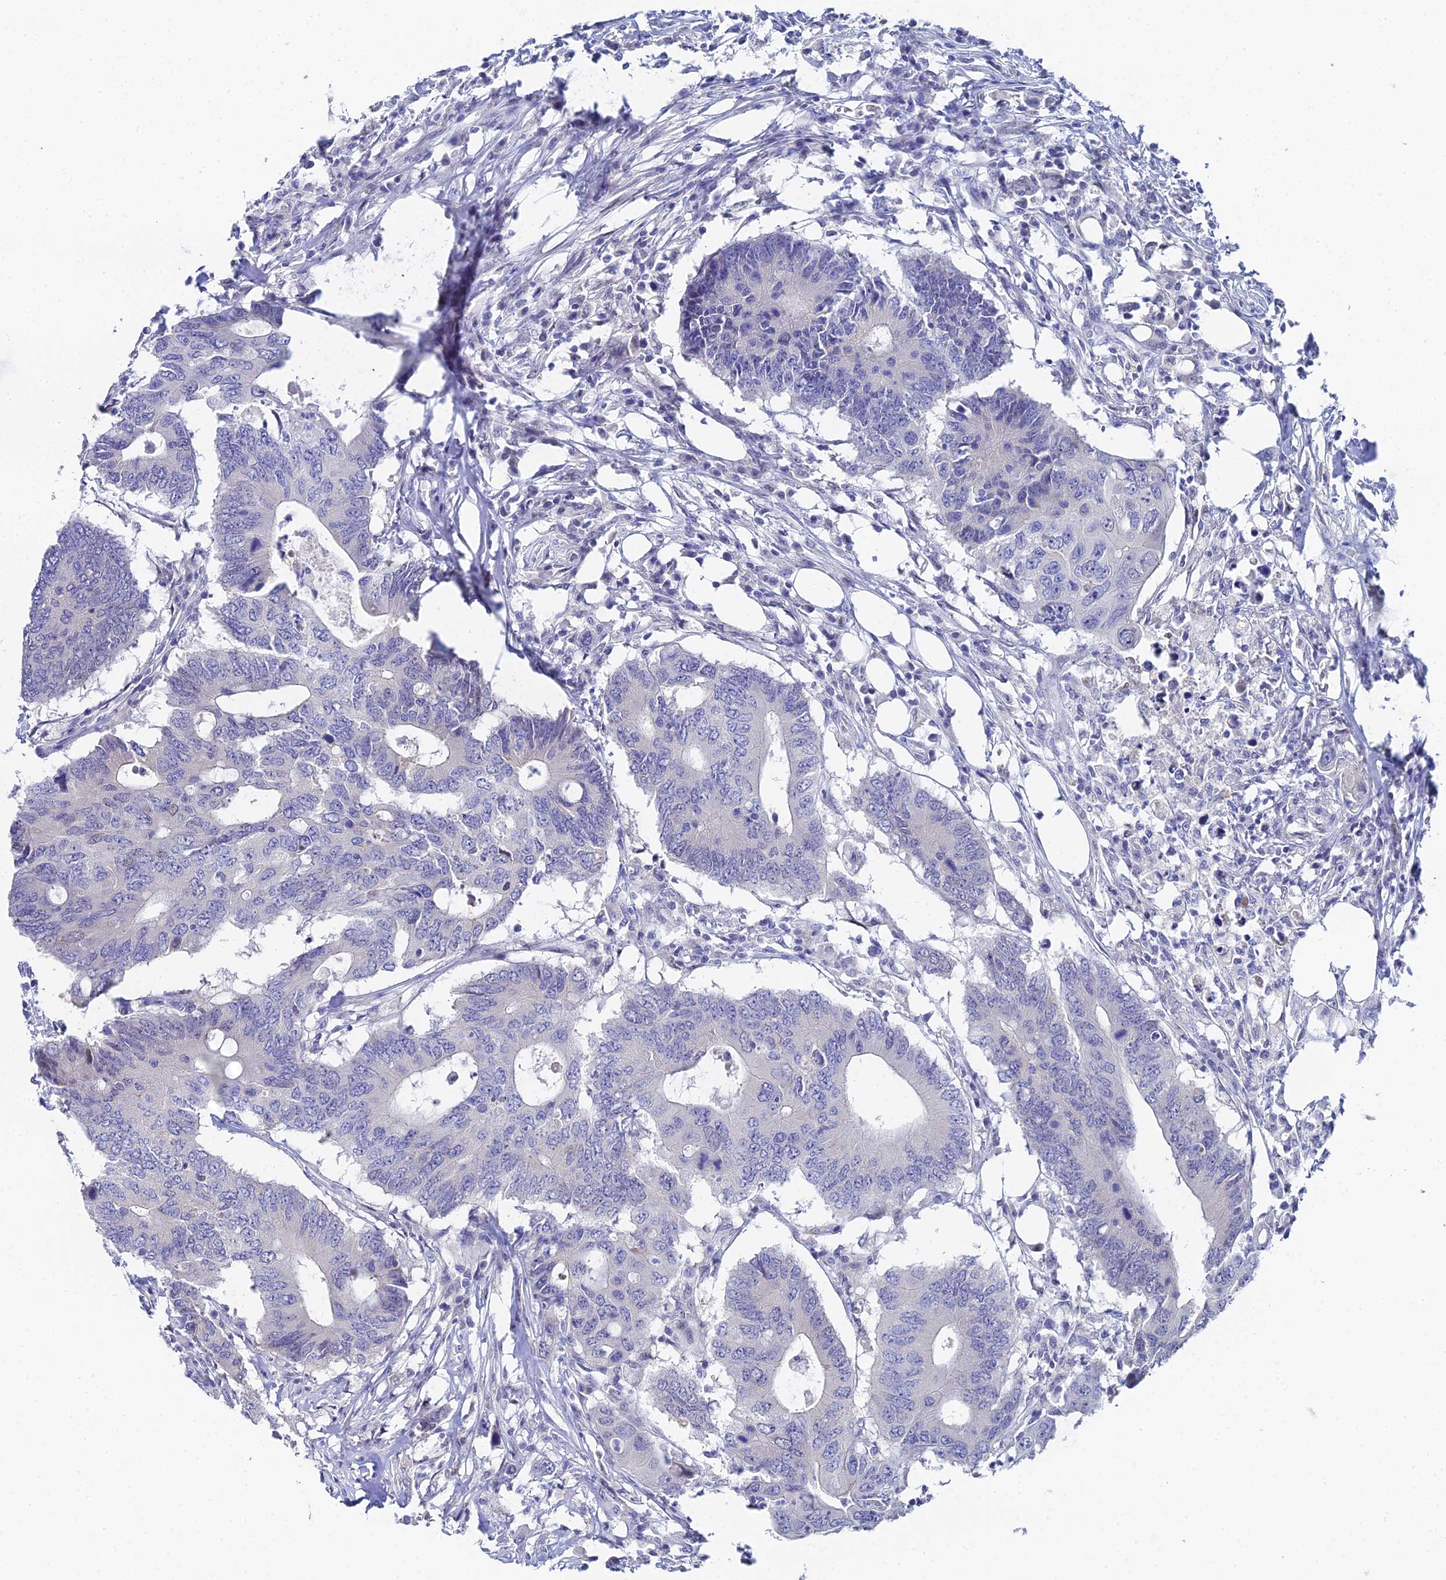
{"staining": {"intensity": "negative", "quantity": "none", "location": "none"}, "tissue": "colorectal cancer", "cell_type": "Tumor cells", "image_type": "cancer", "snomed": [{"axis": "morphology", "description": "Adenocarcinoma, NOS"}, {"axis": "topography", "description": "Colon"}], "caption": "Immunohistochemistry (IHC) of human colorectal cancer reveals no expression in tumor cells.", "gene": "OCM", "patient": {"sex": "male", "age": 71}}